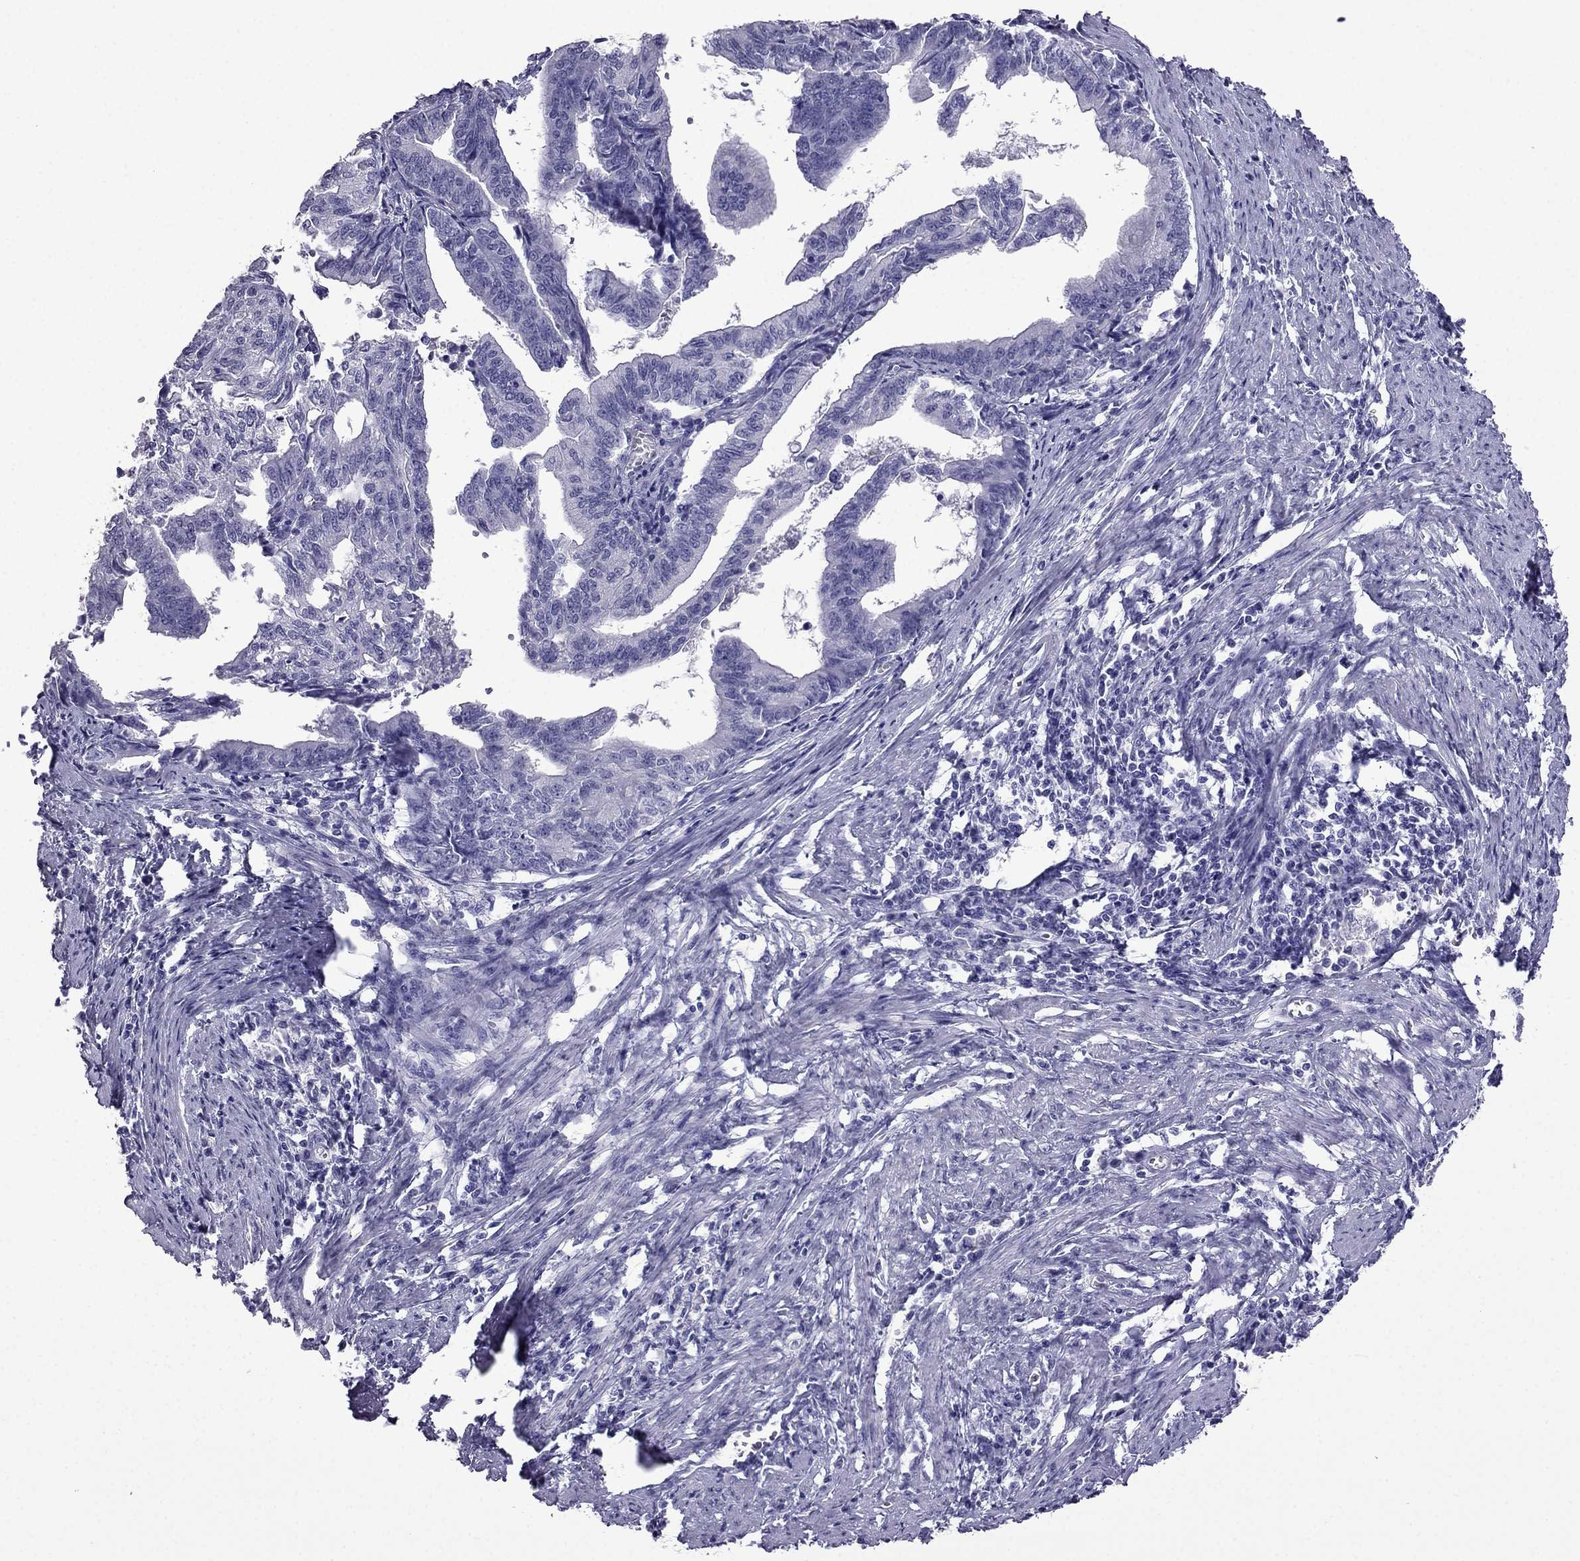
{"staining": {"intensity": "negative", "quantity": "none", "location": "none"}, "tissue": "endometrial cancer", "cell_type": "Tumor cells", "image_type": "cancer", "snomed": [{"axis": "morphology", "description": "Adenocarcinoma, NOS"}, {"axis": "topography", "description": "Endometrium"}], "caption": "Tumor cells are negative for brown protein staining in endometrial cancer.", "gene": "CDHR4", "patient": {"sex": "female", "age": 65}}